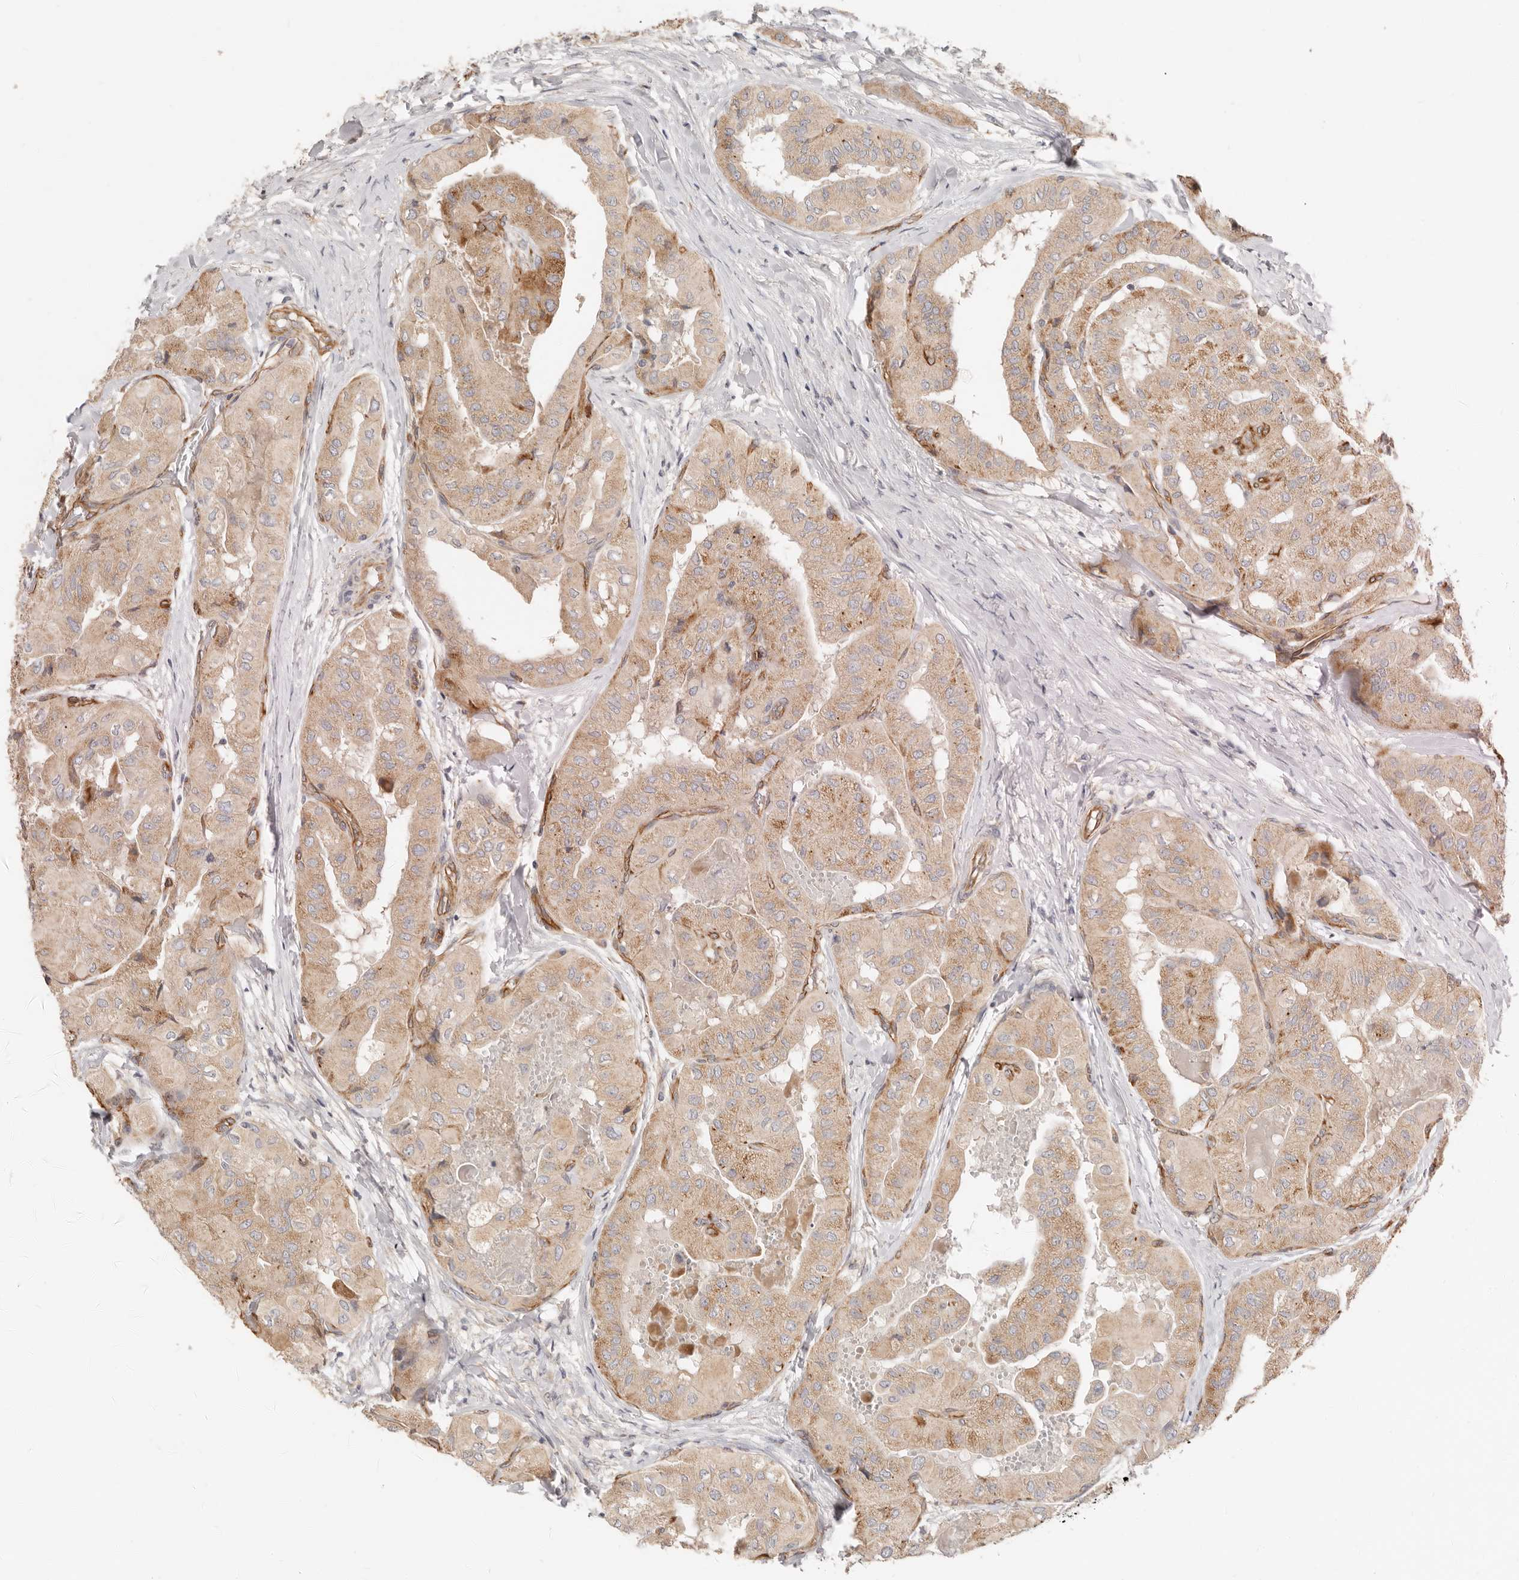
{"staining": {"intensity": "moderate", "quantity": ">75%", "location": "cytoplasmic/membranous"}, "tissue": "thyroid cancer", "cell_type": "Tumor cells", "image_type": "cancer", "snomed": [{"axis": "morphology", "description": "Papillary adenocarcinoma, NOS"}, {"axis": "topography", "description": "Thyroid gland"}], "caption": "Approximately >75% of tumor cells in thyroid cancer display moderate cytoplasmic/membranous protein staining as visualized by brown immunohistochemical staining.", "gene": "SPRING1", "patient": {"sex": "female", "age": 59}}